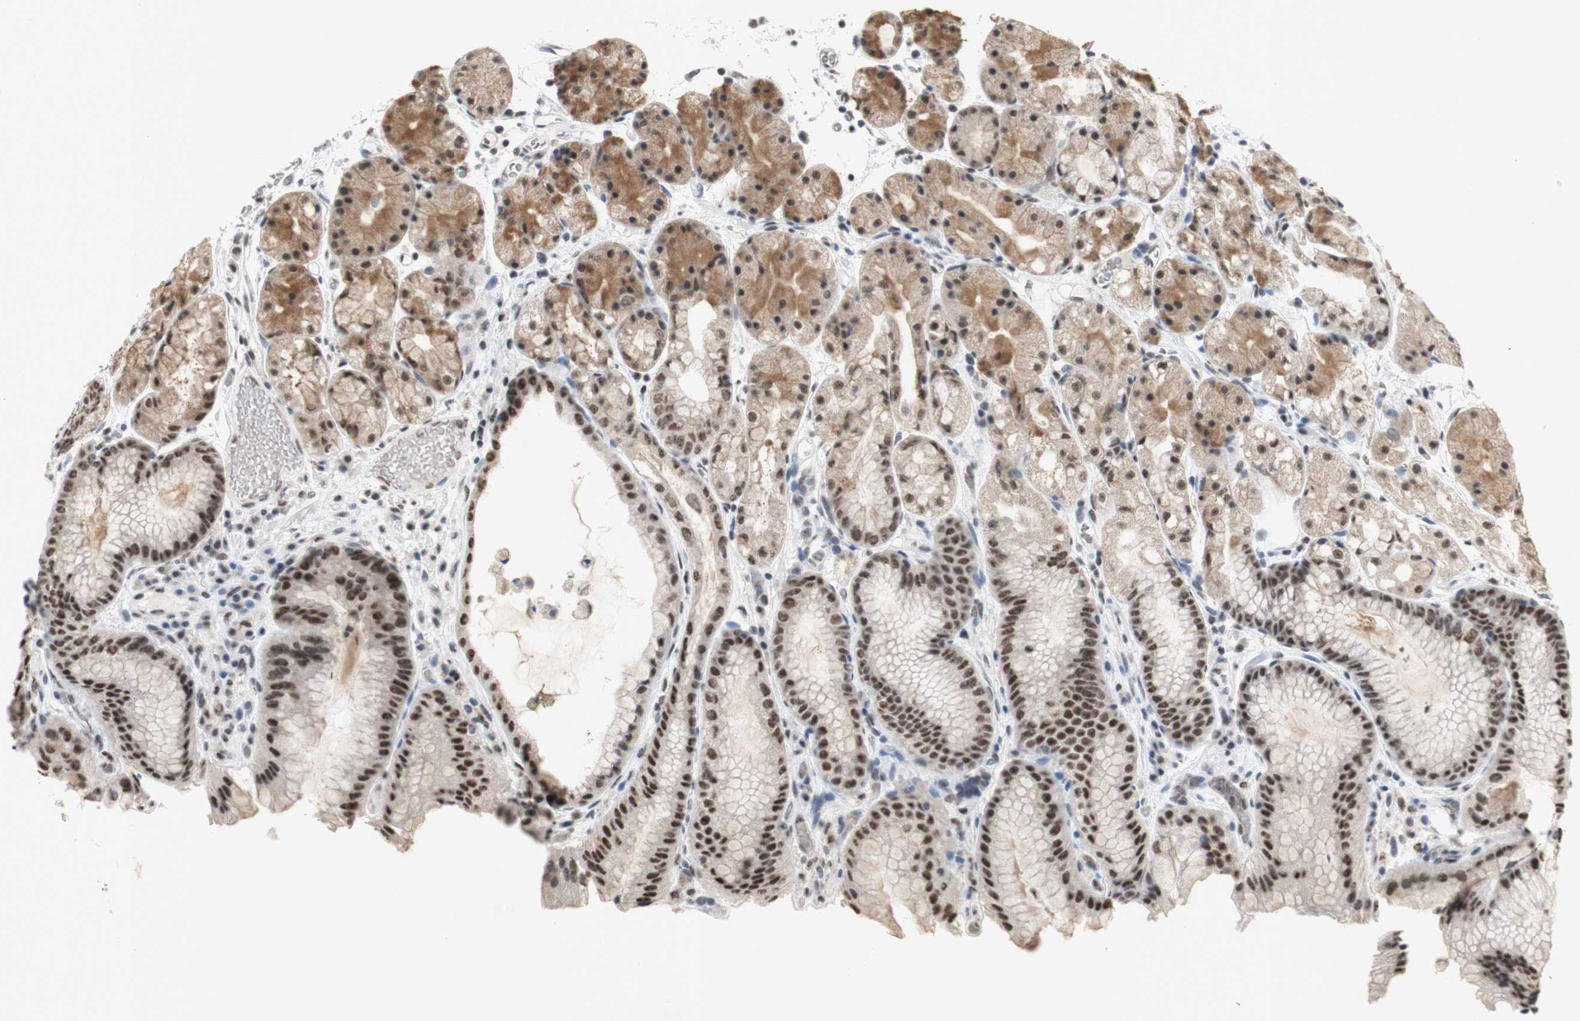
{"staining": {"intensity": "strong", "quantity": ">75%", "location": "cytoplasmic/membranous,nuclear"}, "tissue": "stomach", "cell_type": "Glandular cells", "image_type": "normal", "snomed": [{"axis": "morphology", "description": "Normal tissue, NOS"}, {"axis": "topography", "description": "Stomach, upper"}], "caption": "Protein staining shows strong cytoplasmic/membranous,nuclear expression in approximately >75% of glandular cells in benign stomach. Using DAB (brown) and hematoxylin (blue) stains, captured at high magnification using brightfield microscopy.", "gene": "SNRPB", "patient": {"sex": "male", "age": 72}}